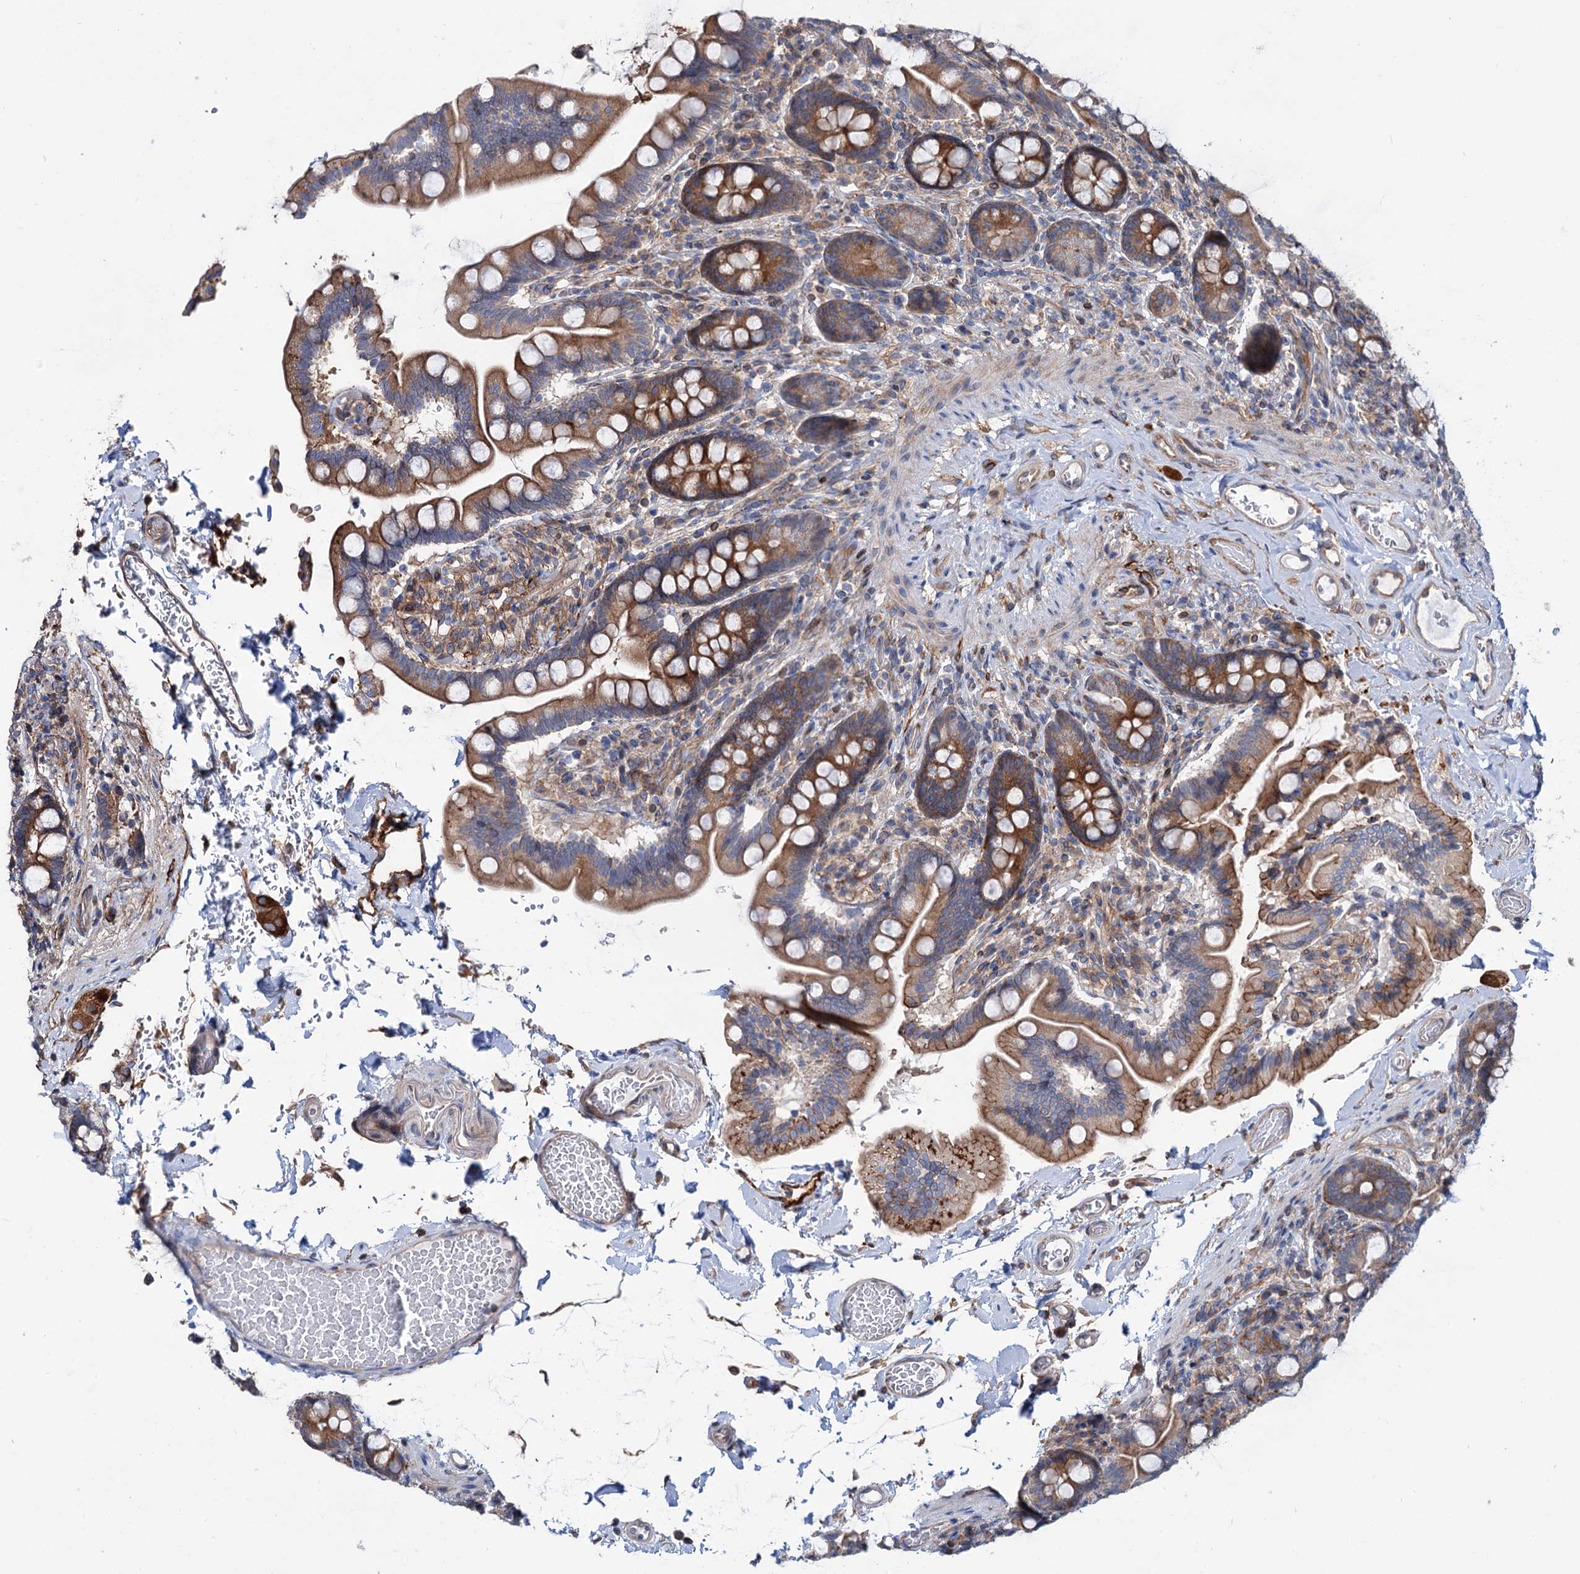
{"staining": {"intensity": "strong", "quantity": ">75%", "location": "cytoplasmic/membranous"}, "tissue": "small intestine", "cell_type": "Glandular cells", "image_type": "normal", "snomed": [{"axis": "morphology", "description": "Normal tissue, NOS"}, {"axis": "topography", "description": "Small intestine"}], "caption": "Immunohistochemical staining of benign small intestine shows high levels of strong cytoplasmic/membranous staining in about >75% of glandular cells. The staining was performed using DAB, with brown indicating positive protein expression. Nuclei are stained blue with hematoxylin.", "gene": "PTDSS2", "patient": {"sex": "female", "age": 64}}